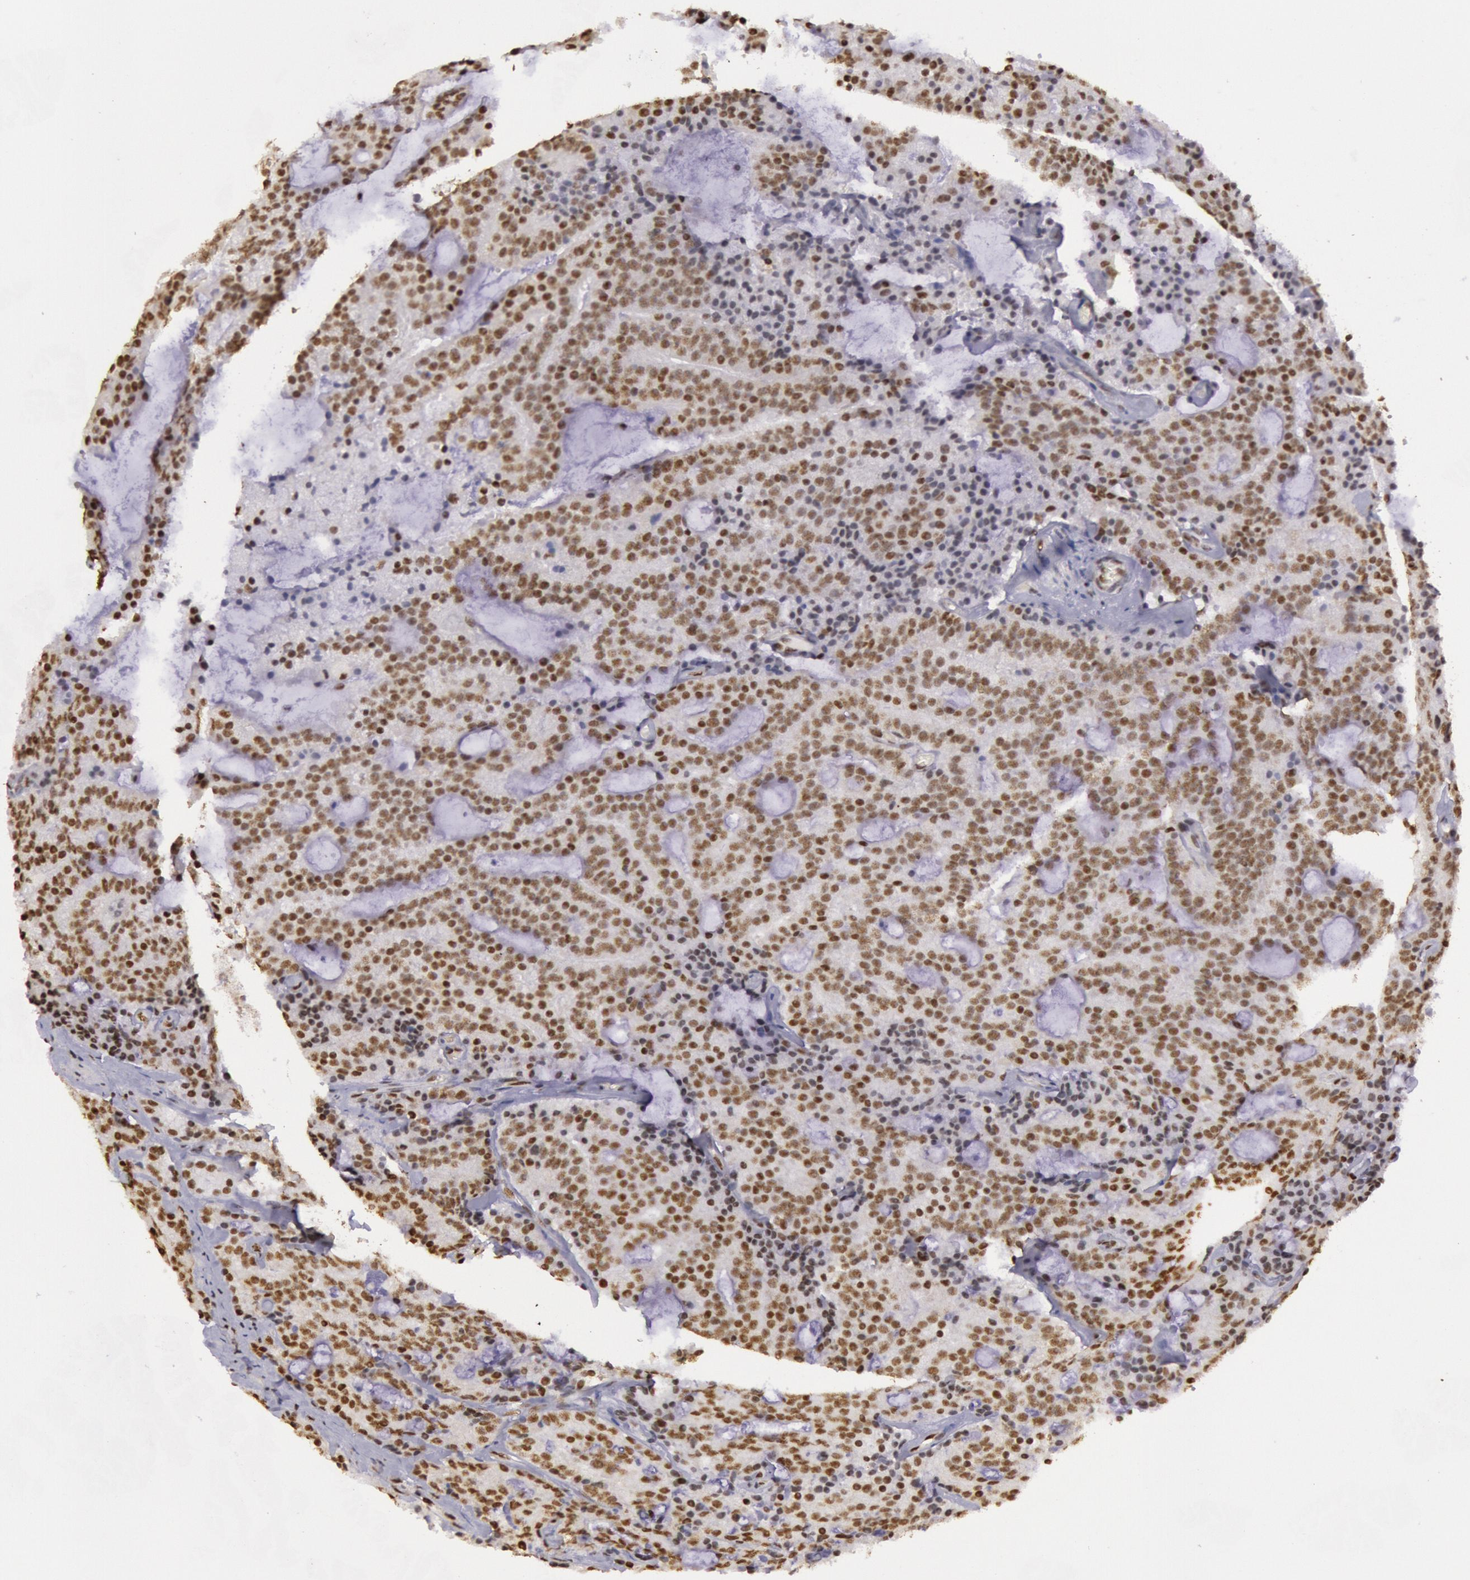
{"staining": {"intensity": "moderate", "quantity": ">75%", "location": "nuclear"}, "tissue": "prostate cancer", "cell_type": "Tumor cells", "image_type": "cancer", "snomed": [{"axis": "morphology", "description": "Adenocarcinoma, Medium grade"}, {"axis": "topography", "description": "Prostate"}], "caption": "This is a micrograph of immunohistochemistry (IHC) staining of prostate cancer (adenocarcinoma (medium-grade)), which shows moderate staining in the nuclear of tumor cells.", "gene": "HNRNPH2", "patient": {"sex": "male", "age": 65}}